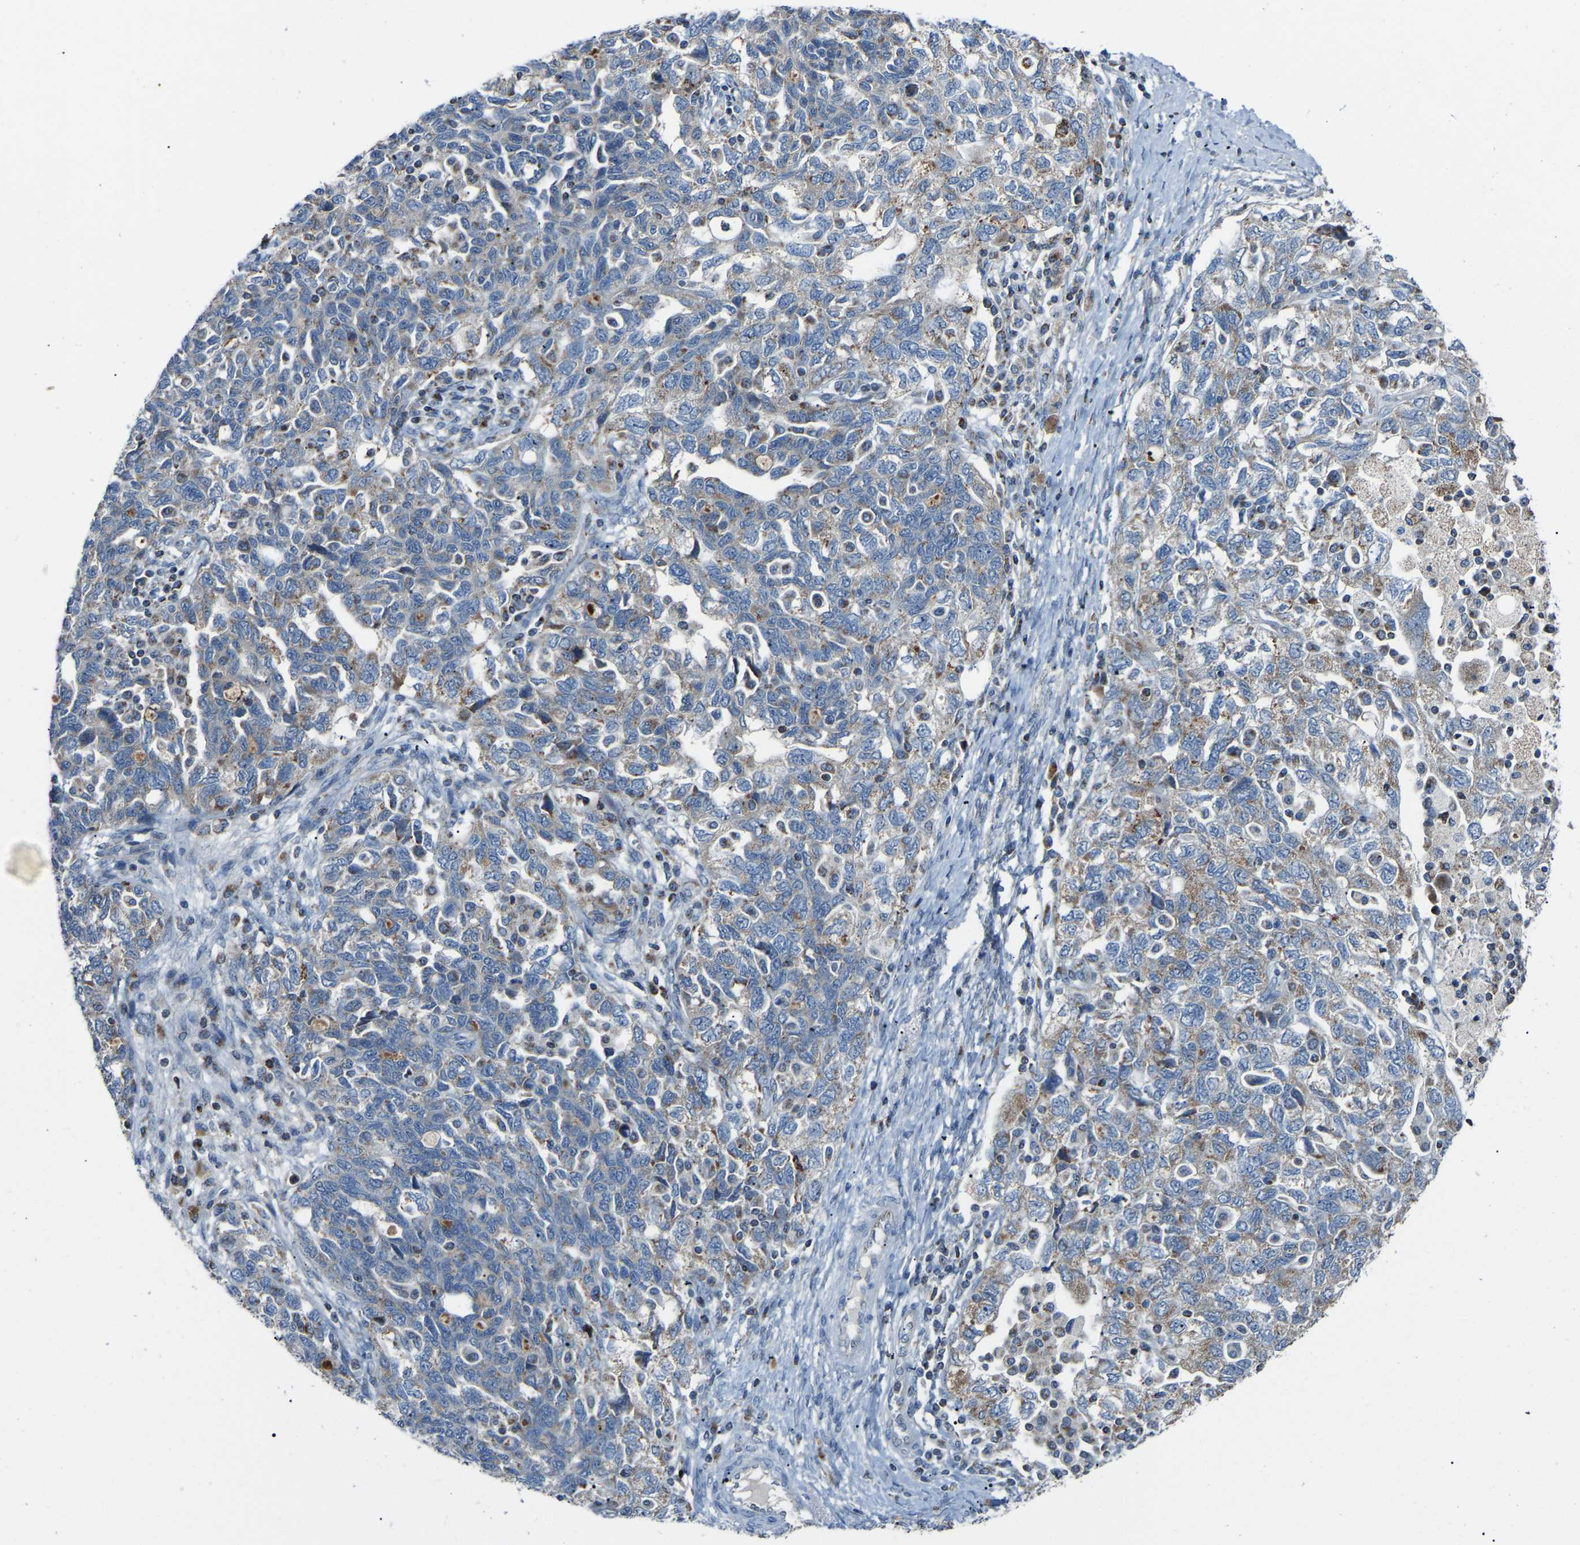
{"staining": {"intensity": "weak", "quantity": "25%-75%", "location": "cytoplasmic/membranous"}, "tissue": "ovarian cancer", "cell_type": "Tumor cells", "image_type": "cancer", "snomed": [{"axis": "morphology", "description": "Carcinoma, NOS"}, {"axis": "morphology", "description": "Cystadenocarcinoma, serous, NOS"}, {"axis": "topography", "description": "Ovary"}], "caption": "Immunohistochemical staining of serous cystadenocarcinoma (ovarian) shows low levels of weak cytoplasmic/membranous protein positivity in about 25%-75% of tumor cells. The staining is performed using DAB (3,3'-diaminobenzidine) brown chromogen to label protein expression. The nuclei are counter-stained blue using hematoxylin.", "gene": "CANT1", "patient": {"sex": "female", "age": 69}}